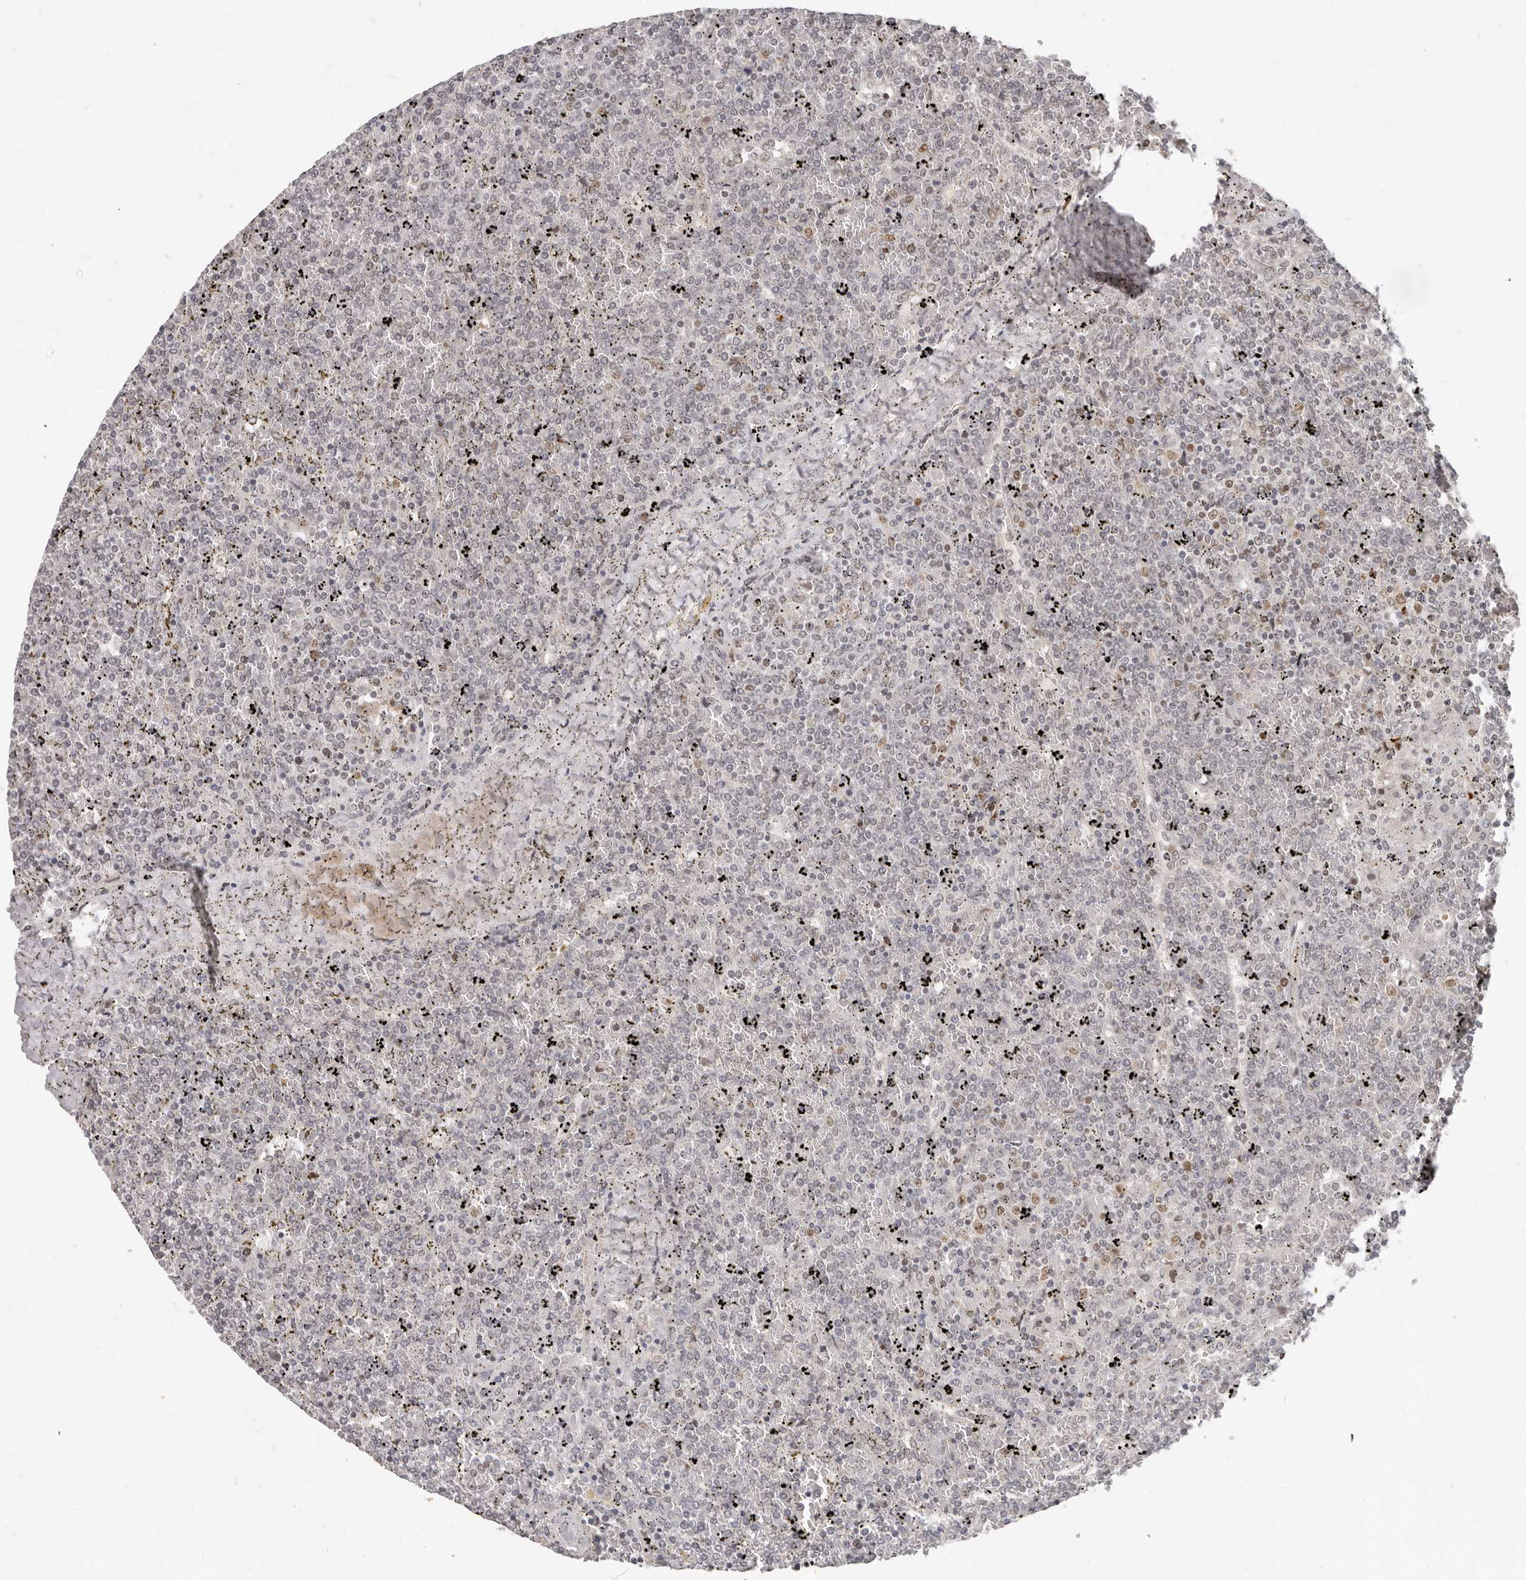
{"staining": {"intensity": "moderate", "quantity": "<25%", "location": "nuclear"}, "tissue": "lymphoma", "cell_type": "Tumor cells", "image_type": "cancer", "snomed": [{"axis": "morphology", "description": "Malignant lymphoma, non-Hodgkin's type, Low grade"}, {"axis": "topography", "description": "Spleen"}], "caption": "Human low-grade malignant lymphoma, non-Hodgkin's type stained for a protein (brown) shows moderate nuclear positive staining in about <25% of tumor cells.", "gene": "RFC2", "patient": {"sex": "female", "age": 19}}